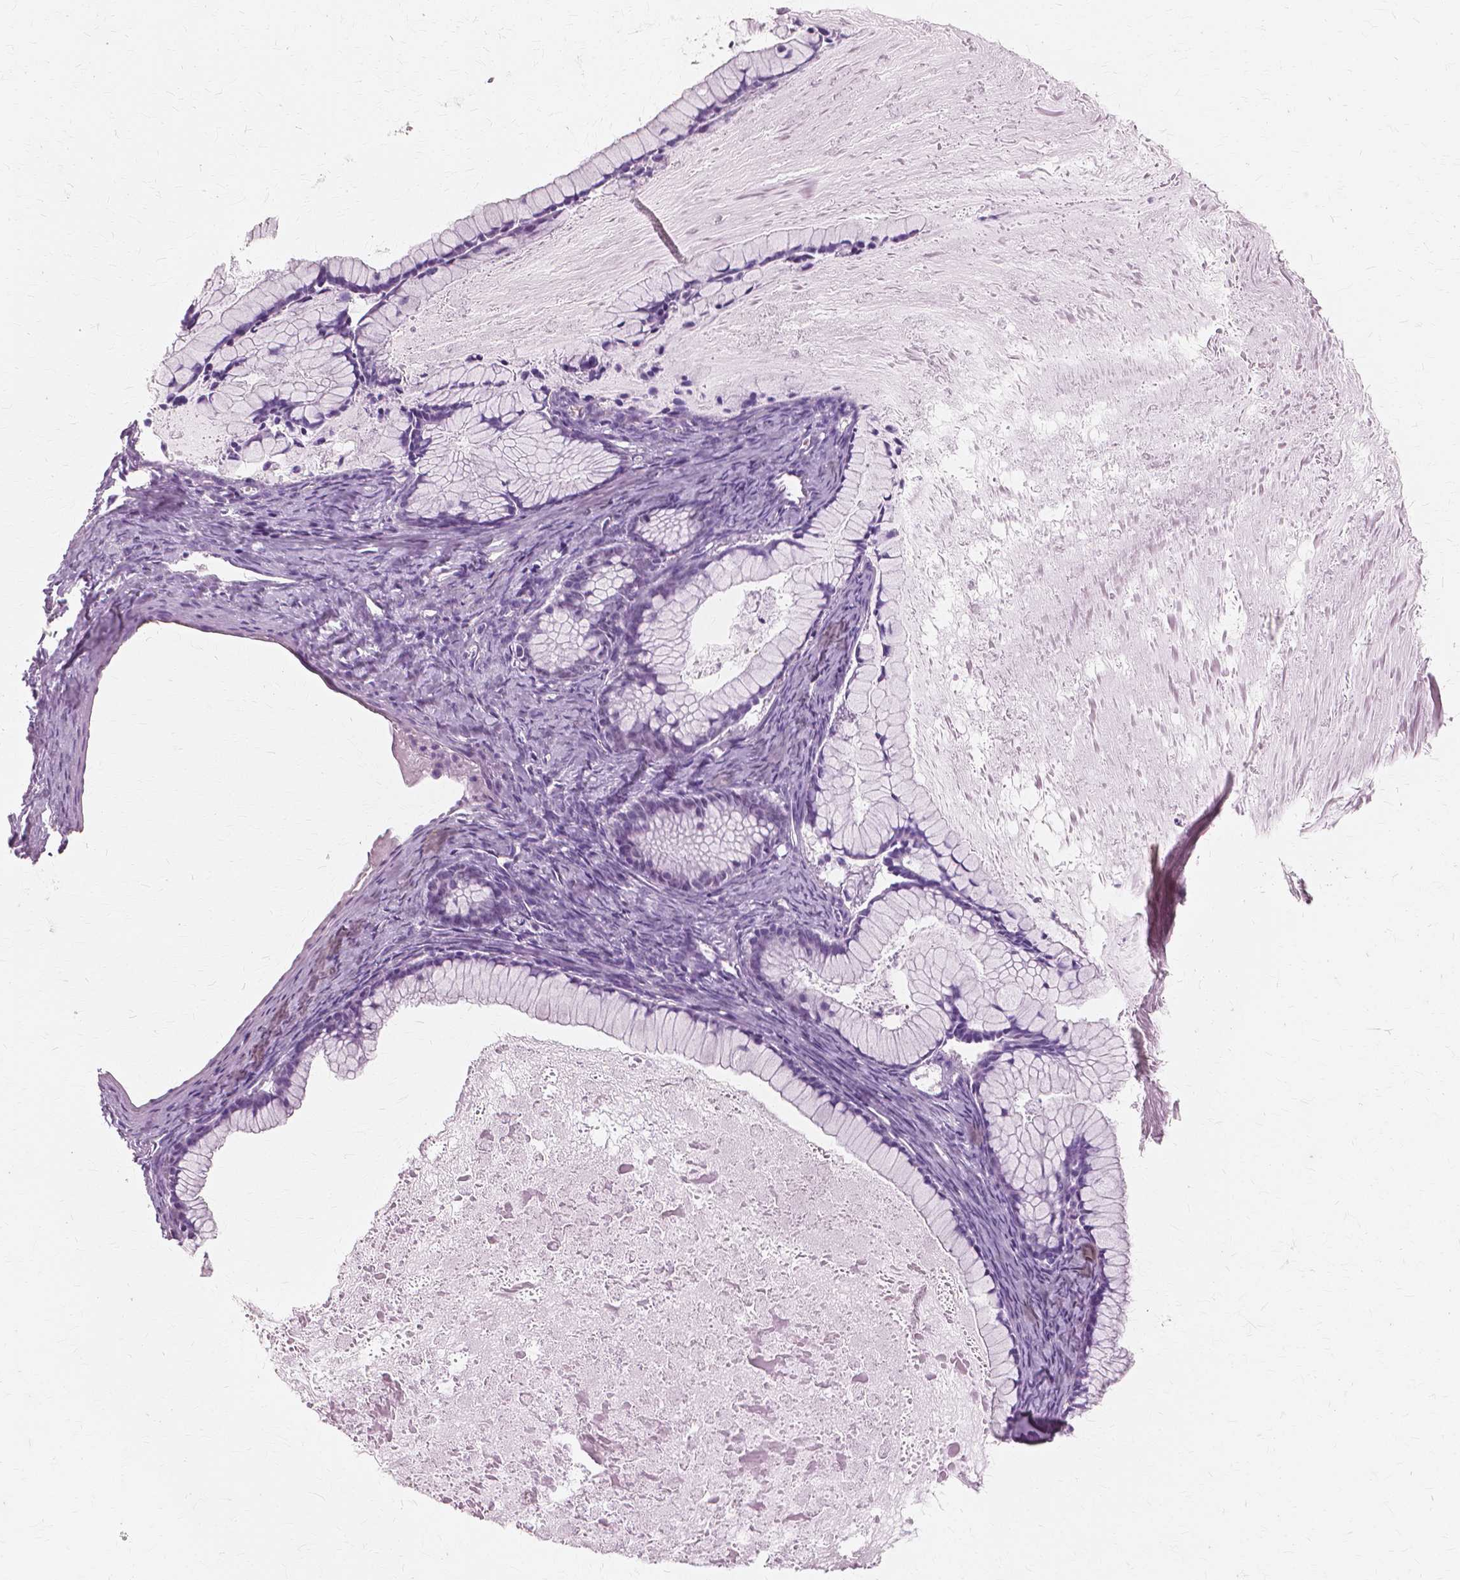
{"staining": {"intensity": "negative", "quantity": "none", "location": "none"}, "tissue": "ovarian cancer", "cell_type": "Tumor cells", "image_type": "cancer", "snomed": [{"axis": "morphology", "description": "Cystadenocarcinoma, mucinous, NOS"}, {"axis": "topography", "description": "Ovary"}], "caption": "Immunohistochemistry image of ovarian cancer (mucinous cystadenocarcinoma) stained for a protein (brown), which demonstrates no staining in tumor cells.", "gene": "SFTPD", "patient": {"sex": "female", "age": 41}}